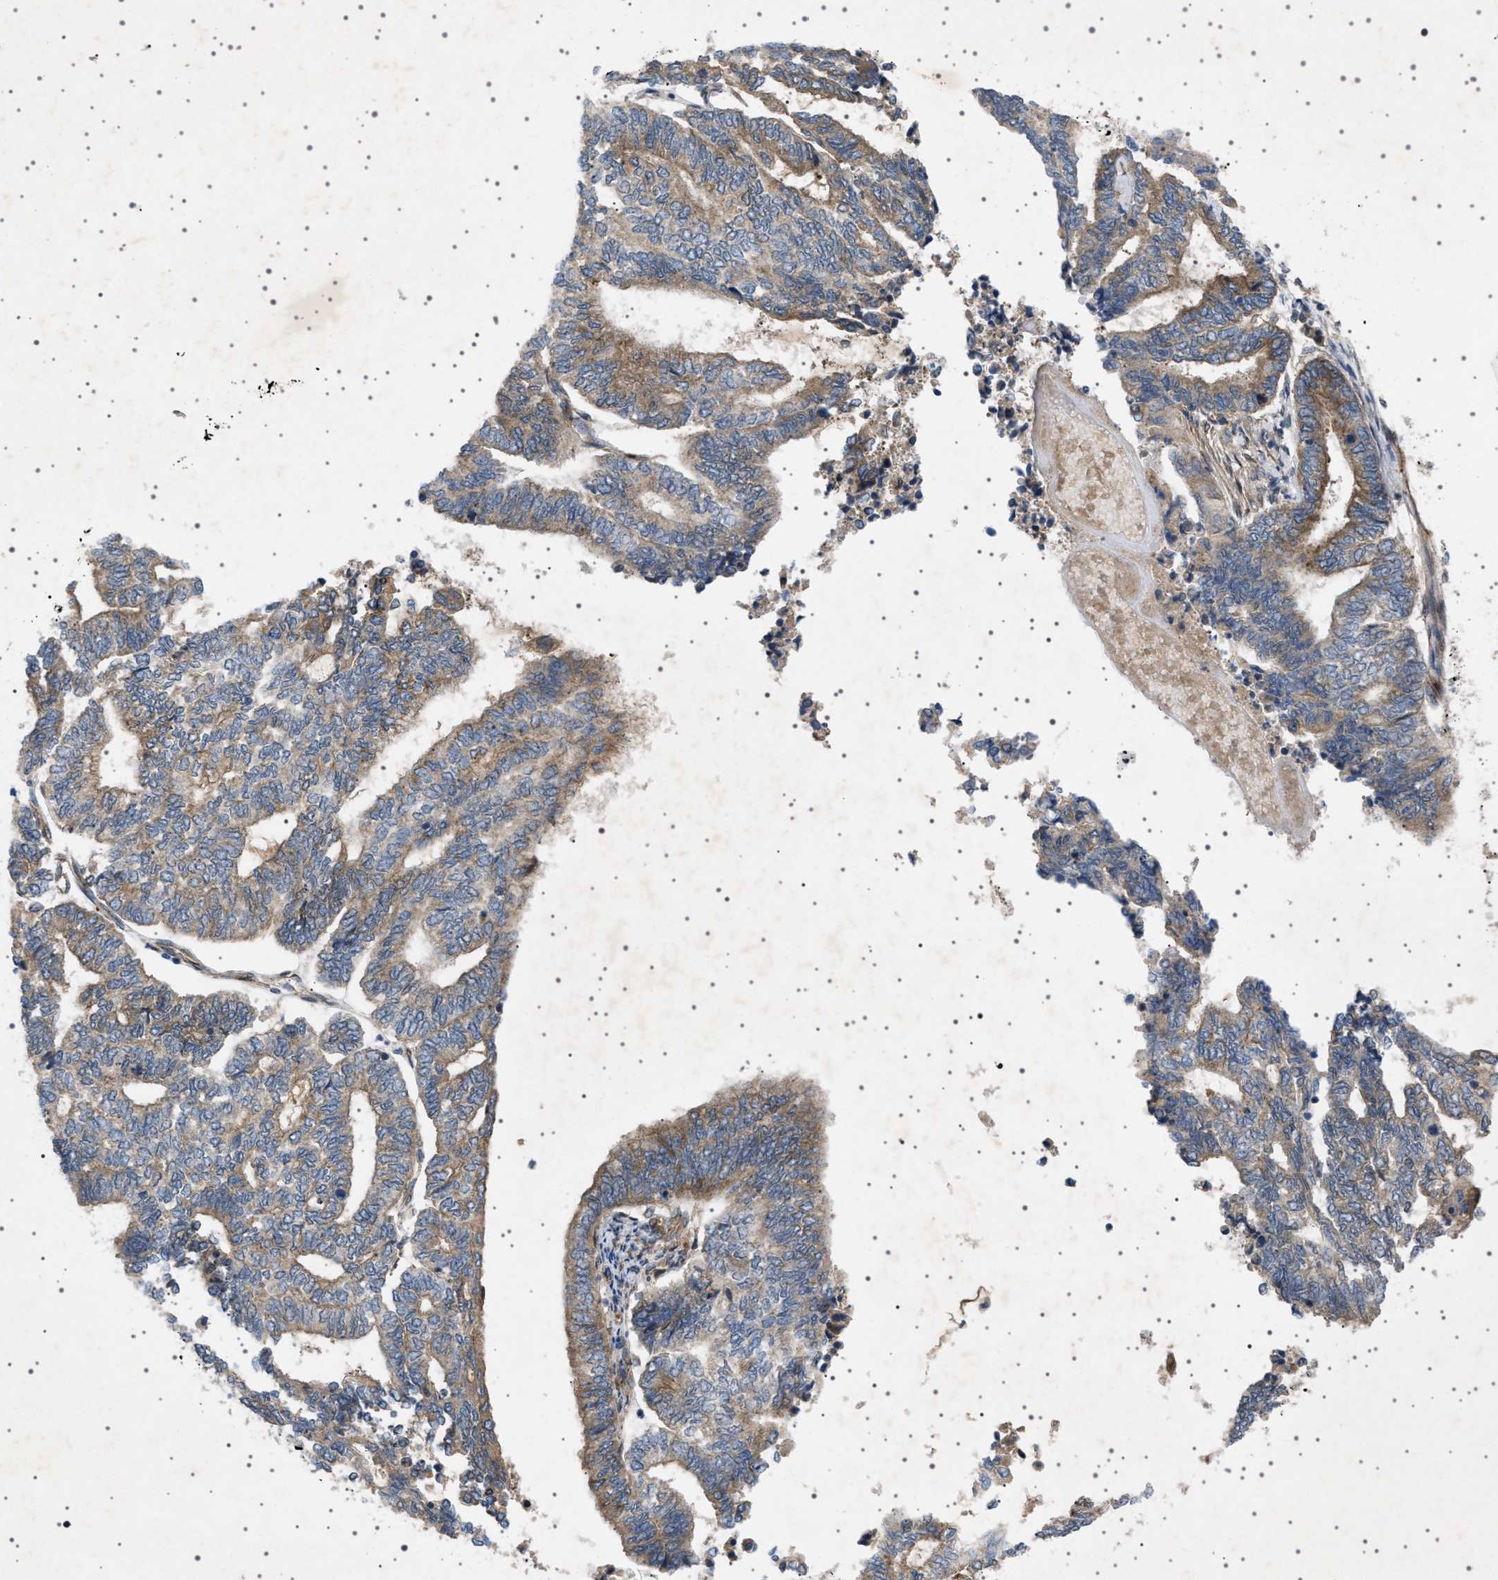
{"staining": {"intensity": "moderate", "quantity": ">75%", "location": "cytoplasmic/membranous"}, "tissue": "endometrial cancer", "cell_type": "Tumor cells", "image_type": "cancer", "snomed": [{"axis": "morphology", "description": "Adenocarcinoma, NOS"}, {"axis": "topography", "description": "Uterus"}, {"axis": "topography", "description": "Endometrium"}], "caption": "This is a photomicrograph of IHC staining of adenocarcinoma (endometrial), which shows moderate positivity in the cytoplasmic/membranous of tumor cells.", "gene": "CCDC186", "patient": {"sex": "female", "age": 70}}